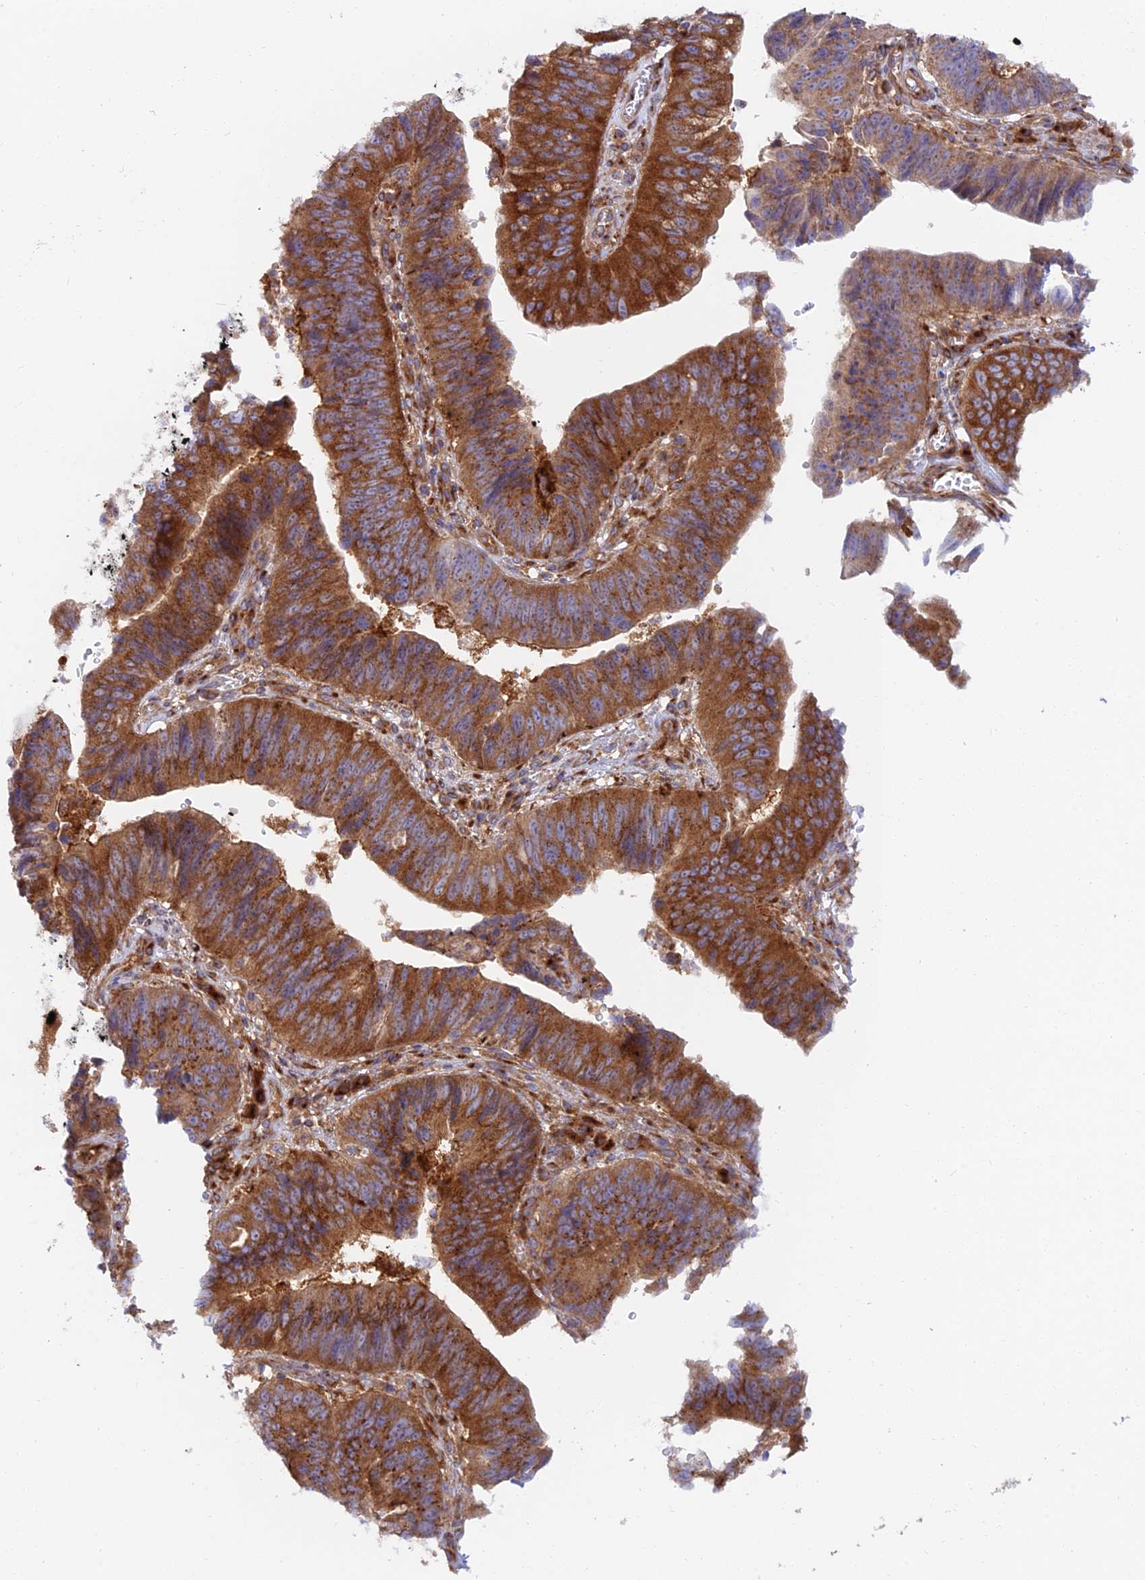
{"staining": {"intensity": "strong", "quantity": ">75%", "location": "cytoplasmic/membranous"}, "tissue": "stomach cancer", "cell_type": "Tumor cells", "image_type": "cancer", "snomed": [{"axis": "morphology", "description": "Adenocarcinoma, NOS"}, {"axis": "topography", "description": "Stomach"}], "caption": "Stomach adenocarcinoma stained with a brown dye shows strong cytoplasmic/membranous positive positivity in about >75% of tumor cells.", "gene": "GOLGA3", "patient": {"sex": "male", "age": 59}}